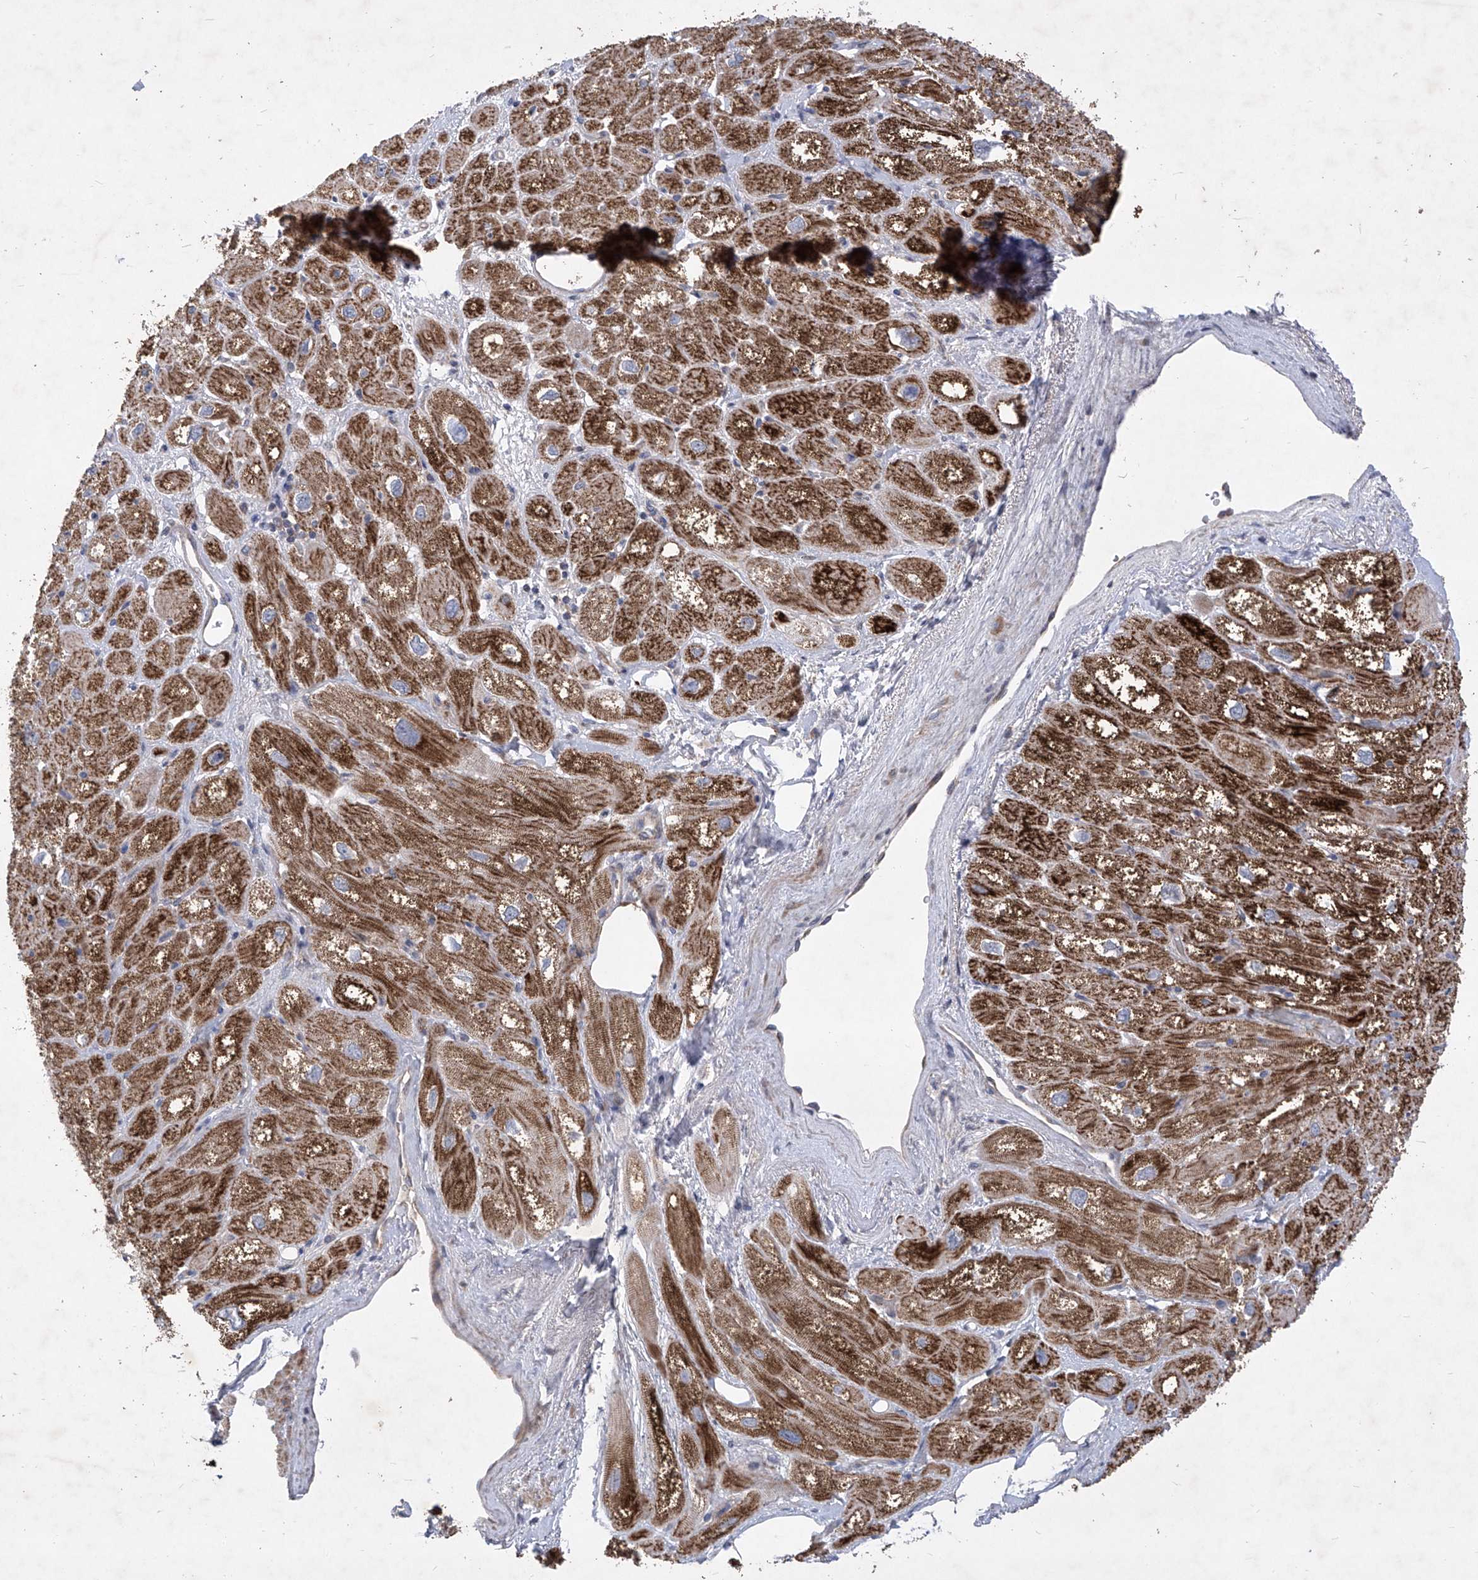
{"staining": {"intensity": "moderate", "quantity": ">75%", "location": "cytoplasmic/membranous"}, "tissue": "heart muscle", "cell_type": "Cardiomyocytes", "image_type": "normal", "snomed": [{"axis": "morphology", "description": "Normal tissue, NOS"}, {"axis": "topography", "description": "Heart"}], "caption": "A brown stain shows moderate cytoplasmic/membranous positivity of a protein in cardiomyocytes of benign heart muscle.", "gene": "COQ3", "patient": {"sex": "male", "age": 50}}